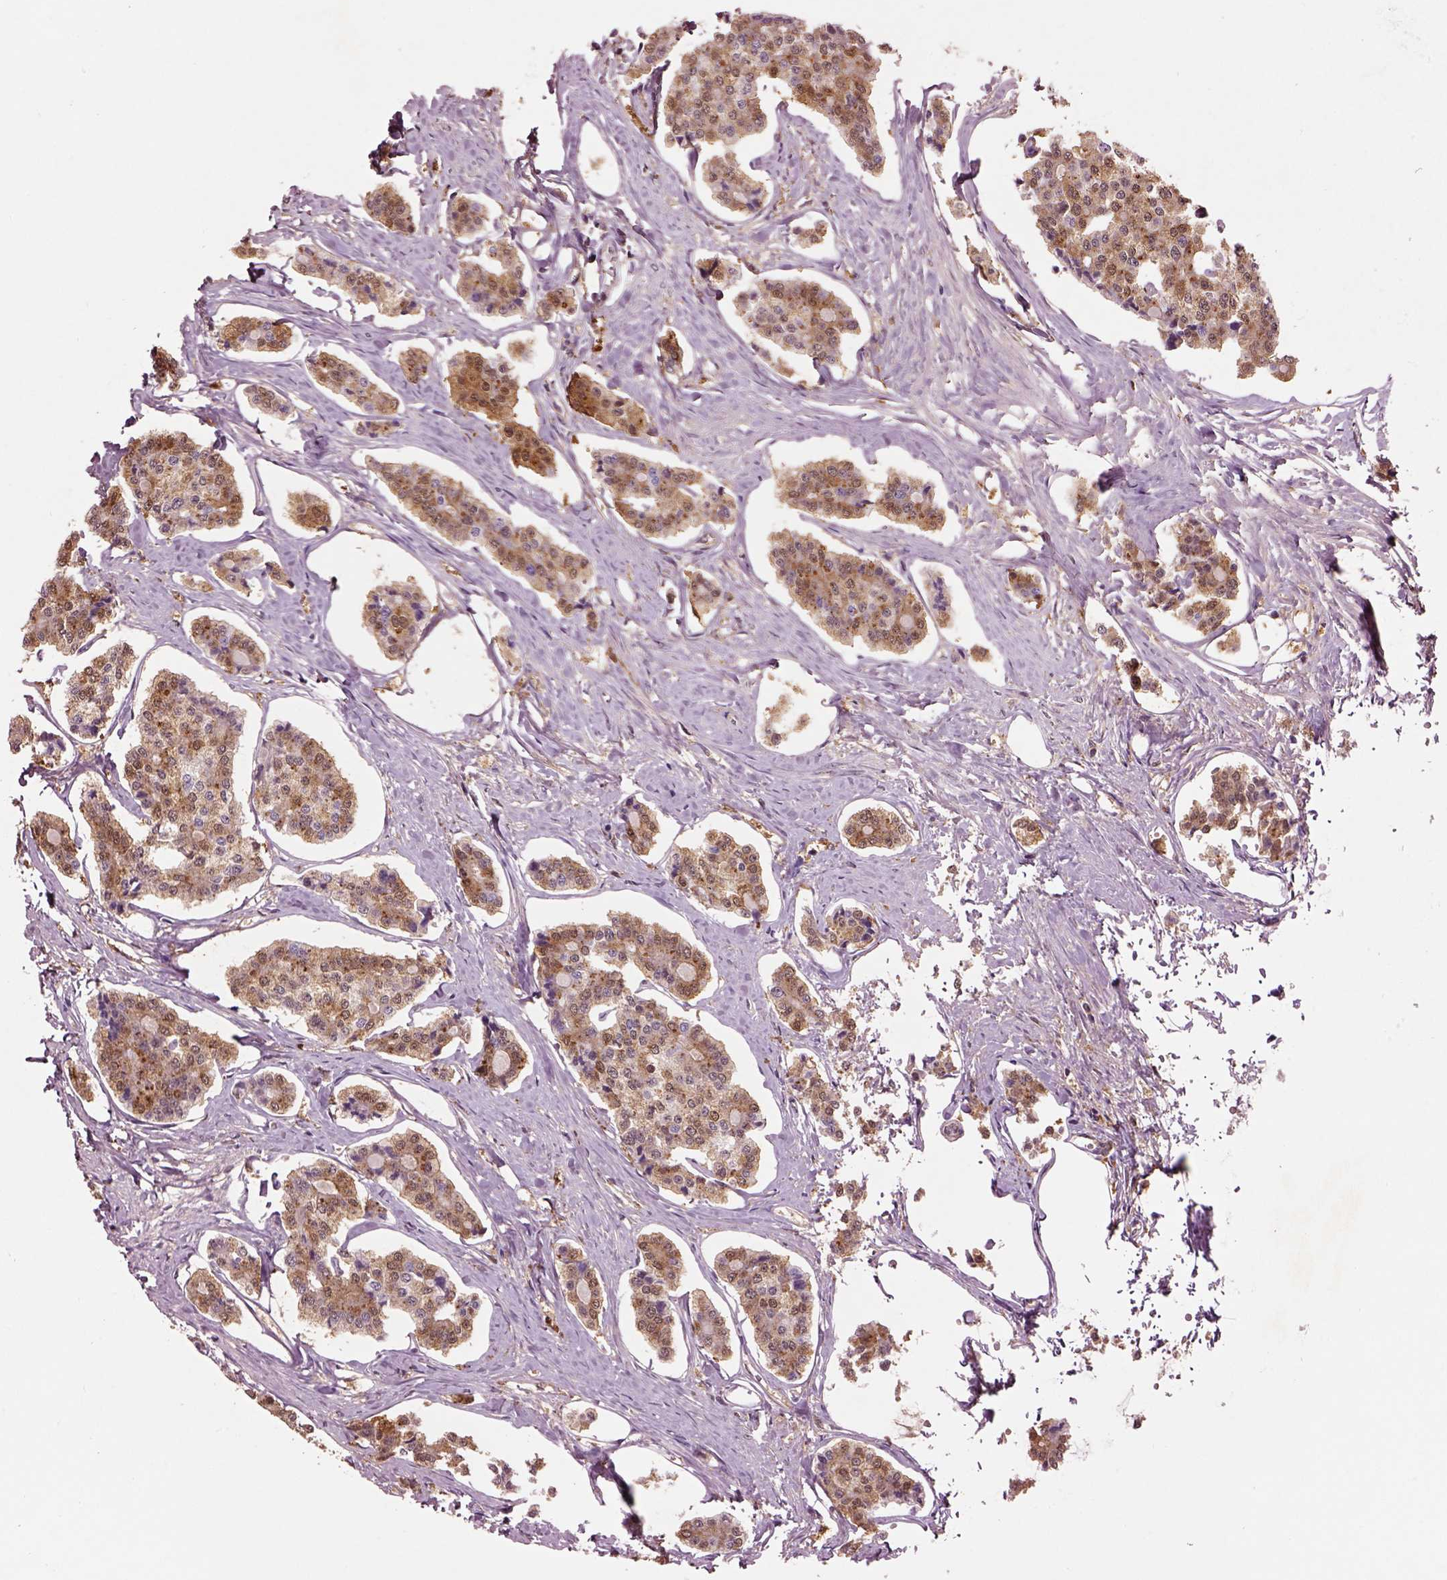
{"staining": {"intensity": "moderate", "quantity": ">75%", "location": "cytoplasmic/membranous"}, "tissue": "carcinoid", "cell_type": "Tumor cells", "image_type": "cancer", "snomed": [{"axis": "morphology", "description": "Carcinoid, malignant, NOS"}, {"axis": "topography", "description": "Small intestine"}], "caption": "Moderate cytoplasmic/membranous positivity for a protein is present in approximately >75% of tumor cells of malignant carcinoid using immunohistochemistry.", "gene": "MDP1", "patient": {"sex": "female", "age": 65}}